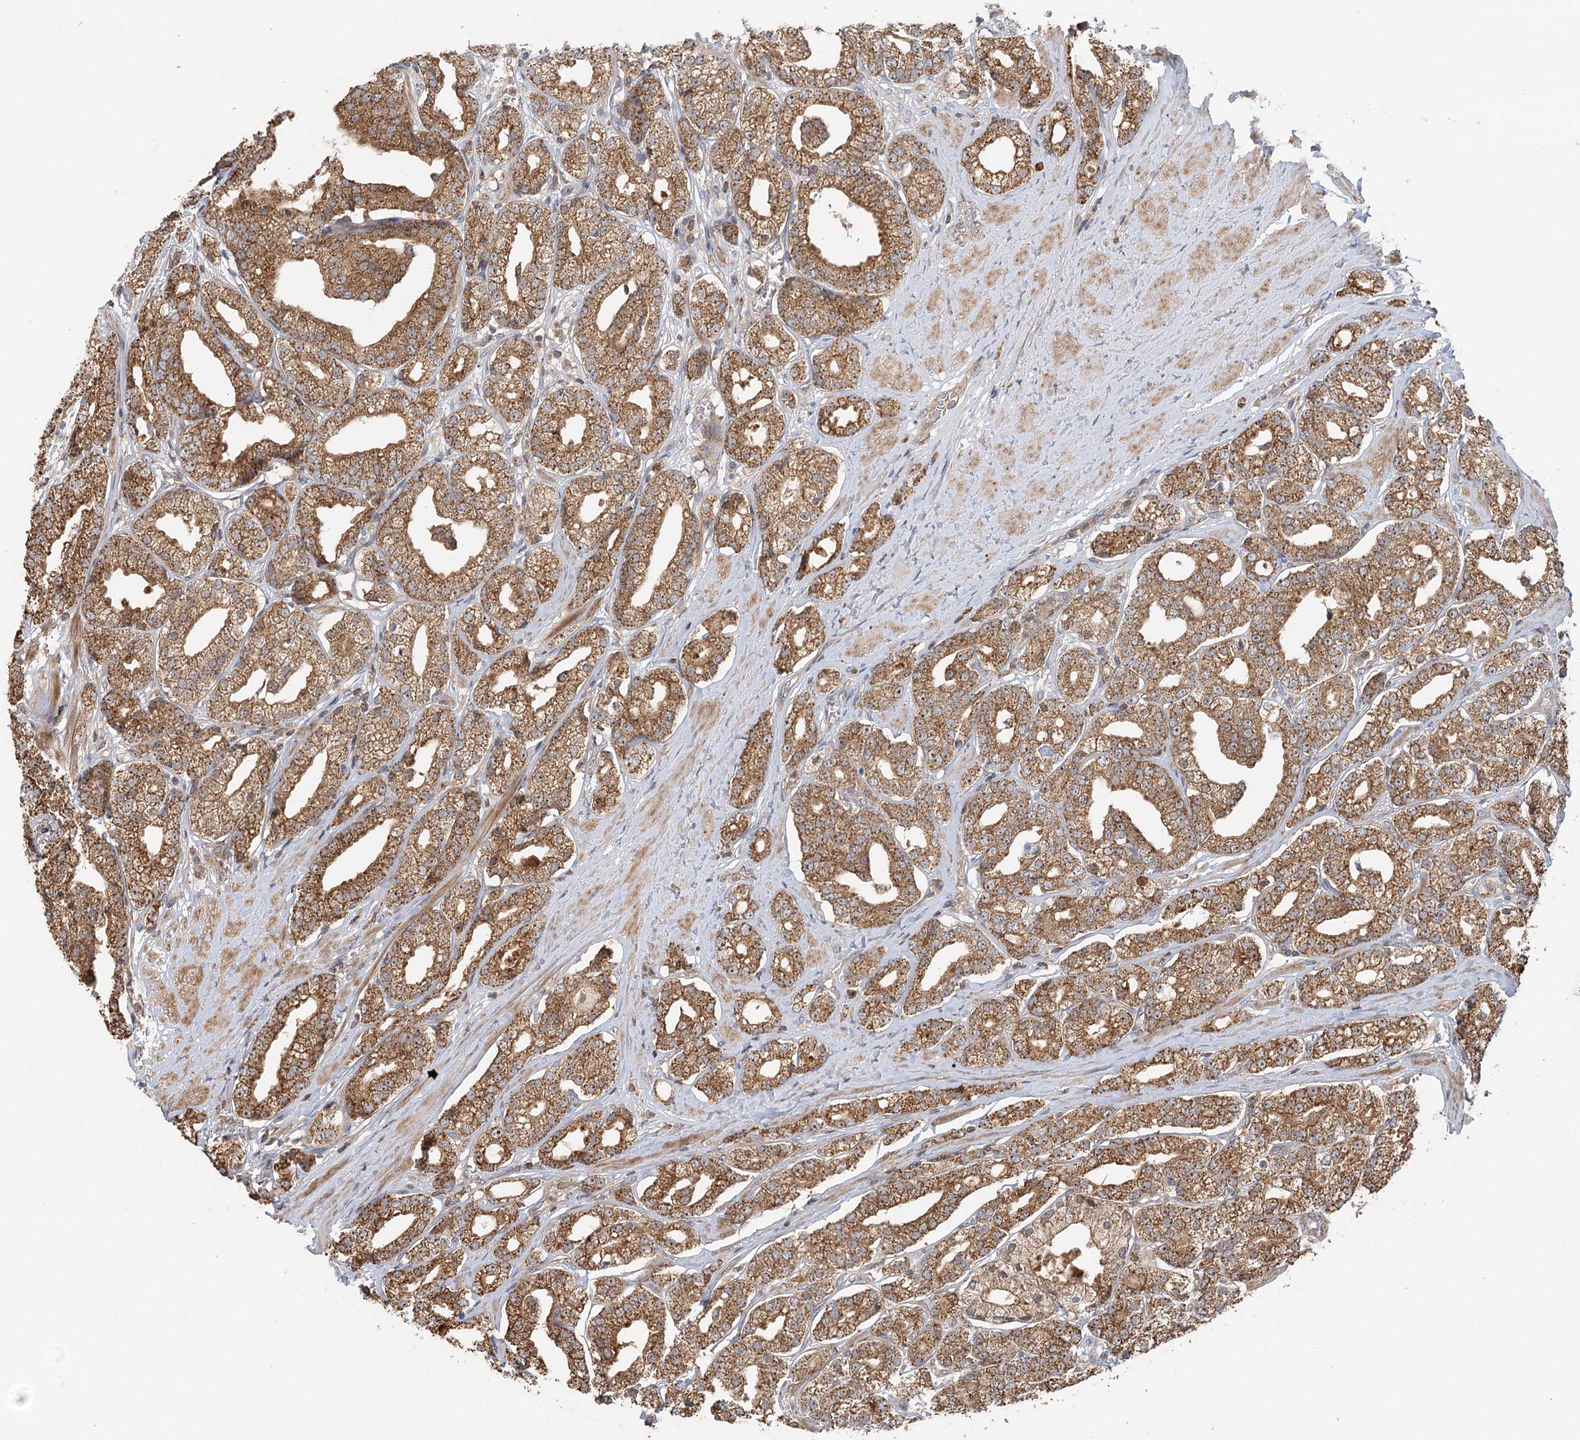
{"staining": {"intensity": "strong", "quantity": "25%-75%", "location": "cytoplasmic/membranous,nuclear"}, "tissue": "prostate cancer", "cell_type": "Tumor cells", "image_type": "cancer", "snomed": [{"axis": "morphology", "description": "Adenocarcinoma, High grade"}, {"axis": "topography", "description": "Prostate"}], "caption": "Strong cytoplasmic/membranous and nuclear staining is appreciated in approximately 25%-75% of tumor cells in prostate cancer (high-grade adenocarcinoma).", "gene": "RAPGEF6", "patient": {"sex": "male", "age": 69}}